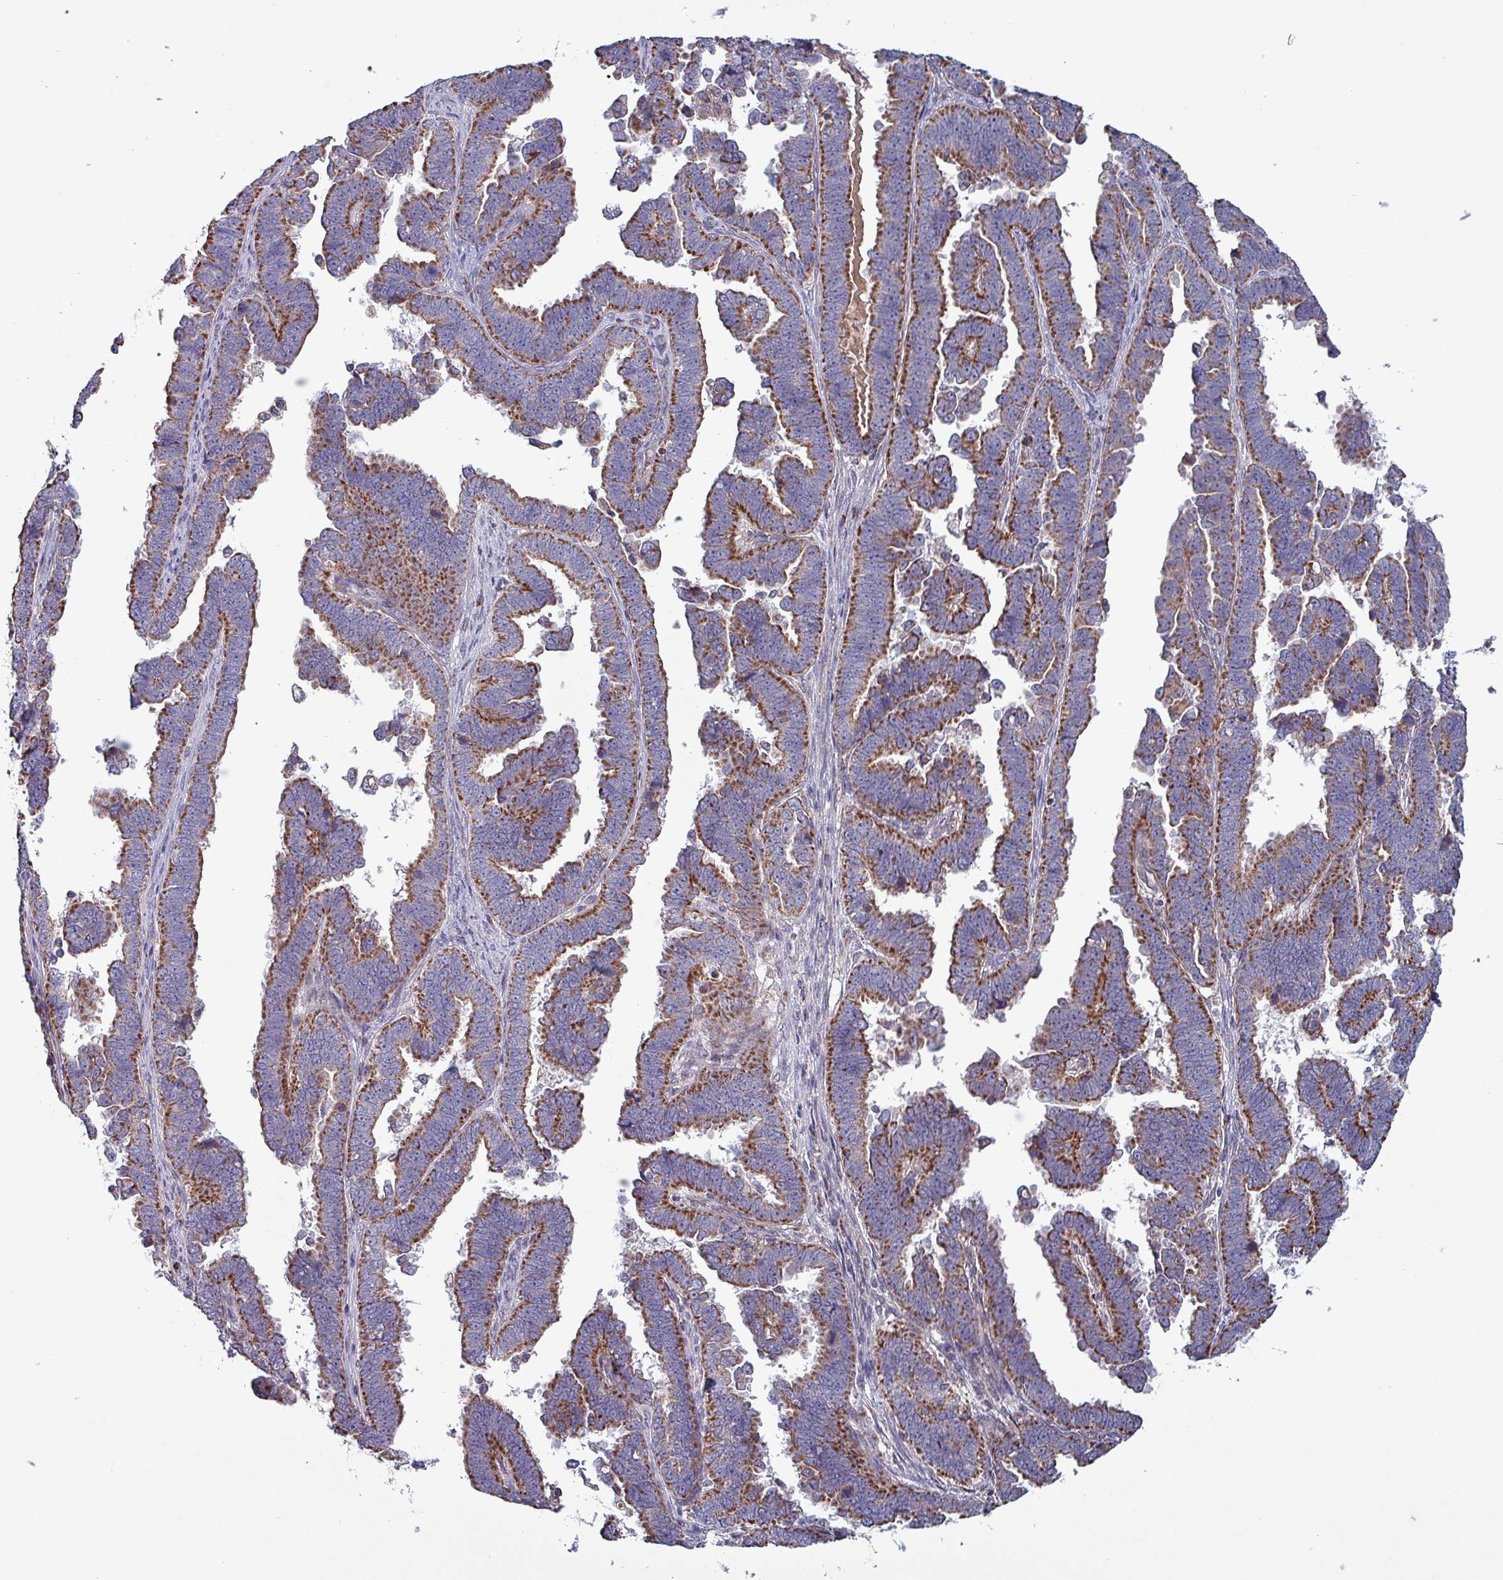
{"staining": {"intensity": "strong", "quantity": ">75%", "location": "cytoplasmic/membranous"}, "tissue": "endometrial cancer", "cell_type": "Tumor cells", "image_type": "cancer", "snomed": [{"axis": "morphology", "description": "Adenocarcinoma, NOS"}, {"axis": "topography", "description": "Endometrium"}], "caption": "Adenocarcinoma (endometrial) tissue demonstrates strong cytoplasmic/membranous staining in approximately >75% of tumor cells (DAB (3,3'-diaminobenzidine) = brown stain, brightfield microscopy at high magnification).", "gene": "ZNF322", "patient": {"sex": "female", "age": 75}}